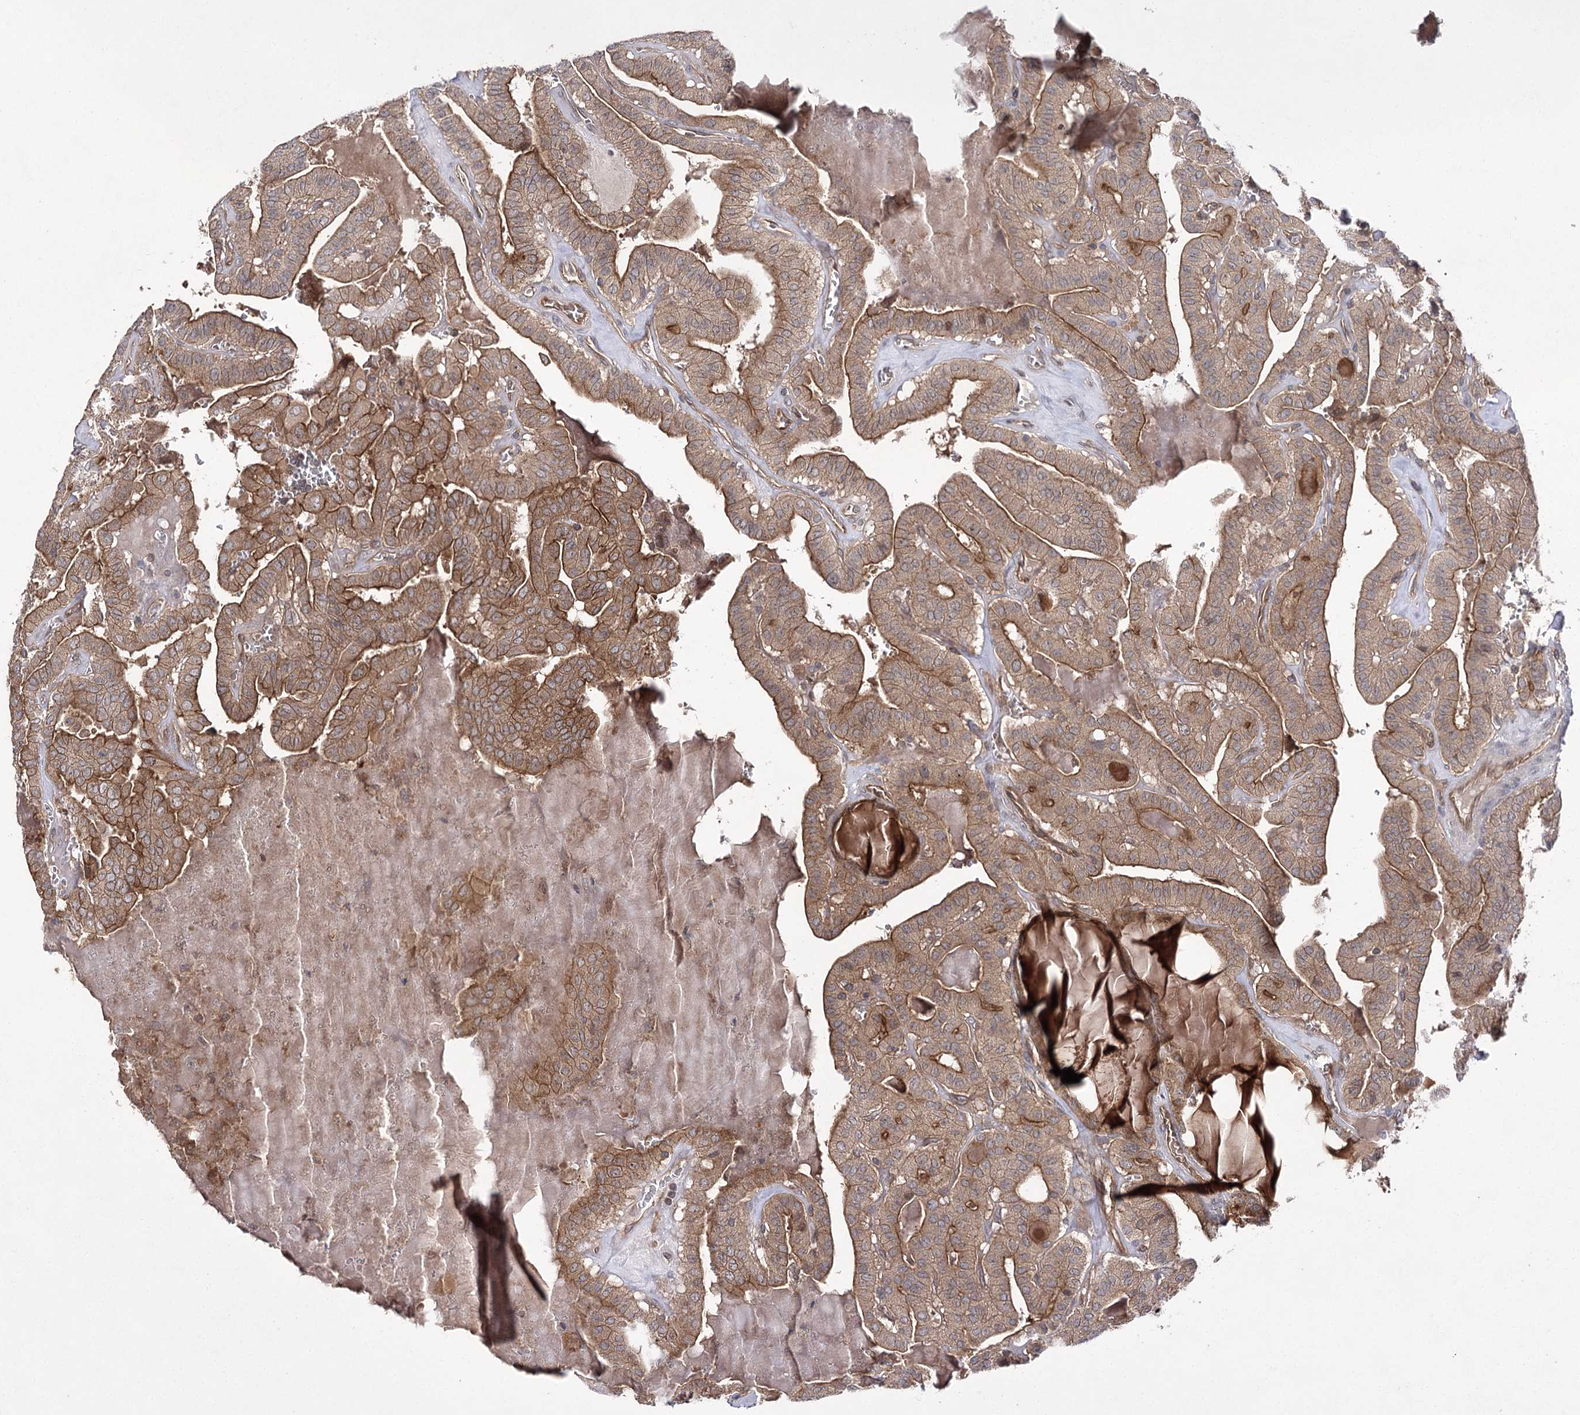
{"staining": {"intensity": "moderate", "quantity": ">75%", "location": "cytoplasmic/membranous"}, "tissue": "thyroid cancer", "cell_type": "Tumor cells", "image_type": "cancer", "snomed": [{"axis": "morphology", "description": "Papillary adenocarcinoma, NOS"}, {"axis": "topography", "description": "Thyroid gland"}], "caption": "Thyroid papillary adenocarcinoma stained for a protein (brown) shows moderate cytoplasmic/membranous positive expression in approximately >75% of tumor cells.", "gene": "BCR", "patient": {"sex": "male", "age": 52}}